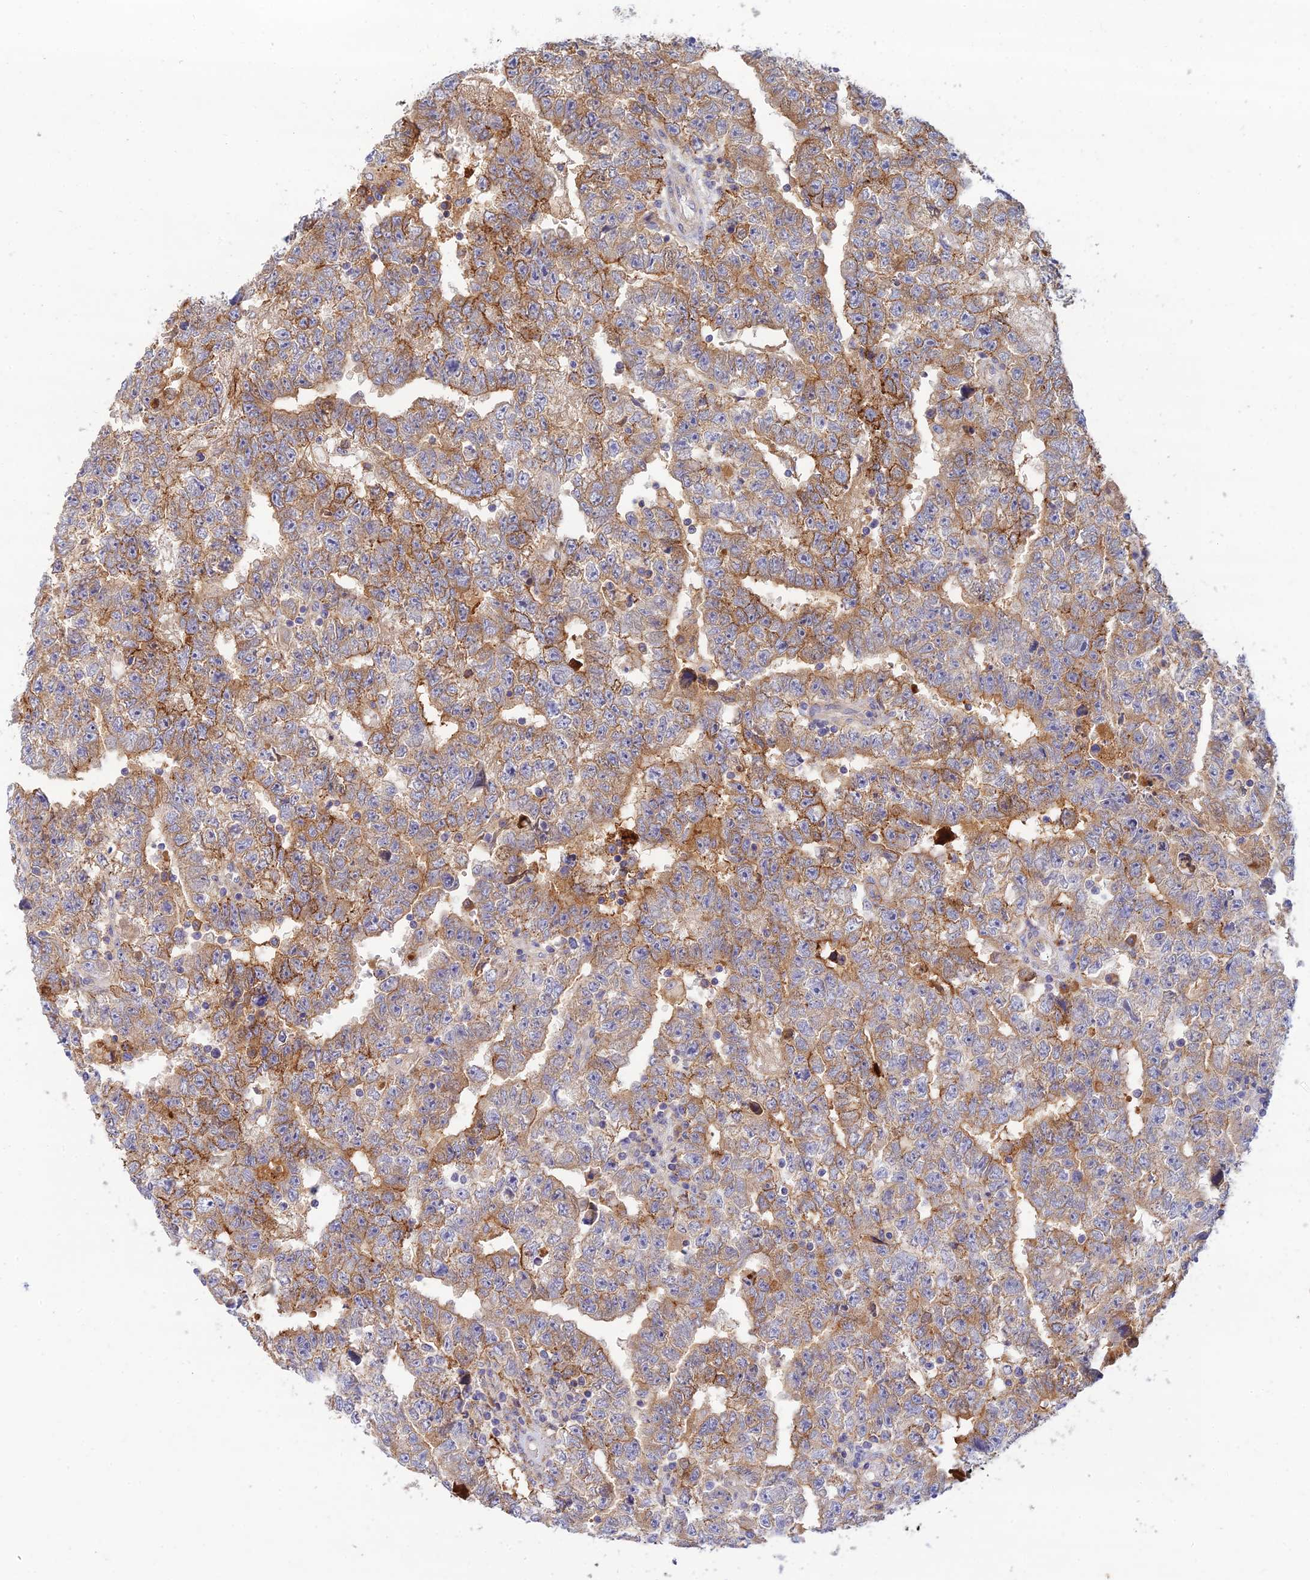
{"staining": {"intensity": "moderate", "quantity": "25%-75%", "location": "cytoplasmic/membranous"}, "tissue": "testis cancer", "cell_type": "Tumor cells", "image_type": "cancer", "snomed": [{"axis": "morphology", "description": "Carcinoma, Embryonal, NOS"}, {"axis": "topography", "description": "Testis"}], "caption": "Testis cancer stained with DAB (3,3'-diaminobenzidine) IHC reveals medium levels of moderate cytoplasmic/membranous positivity in about 25%-75% of tumor cells.", "gene": "ACSM5", "patient": {"sex": "male", "age": 25}}